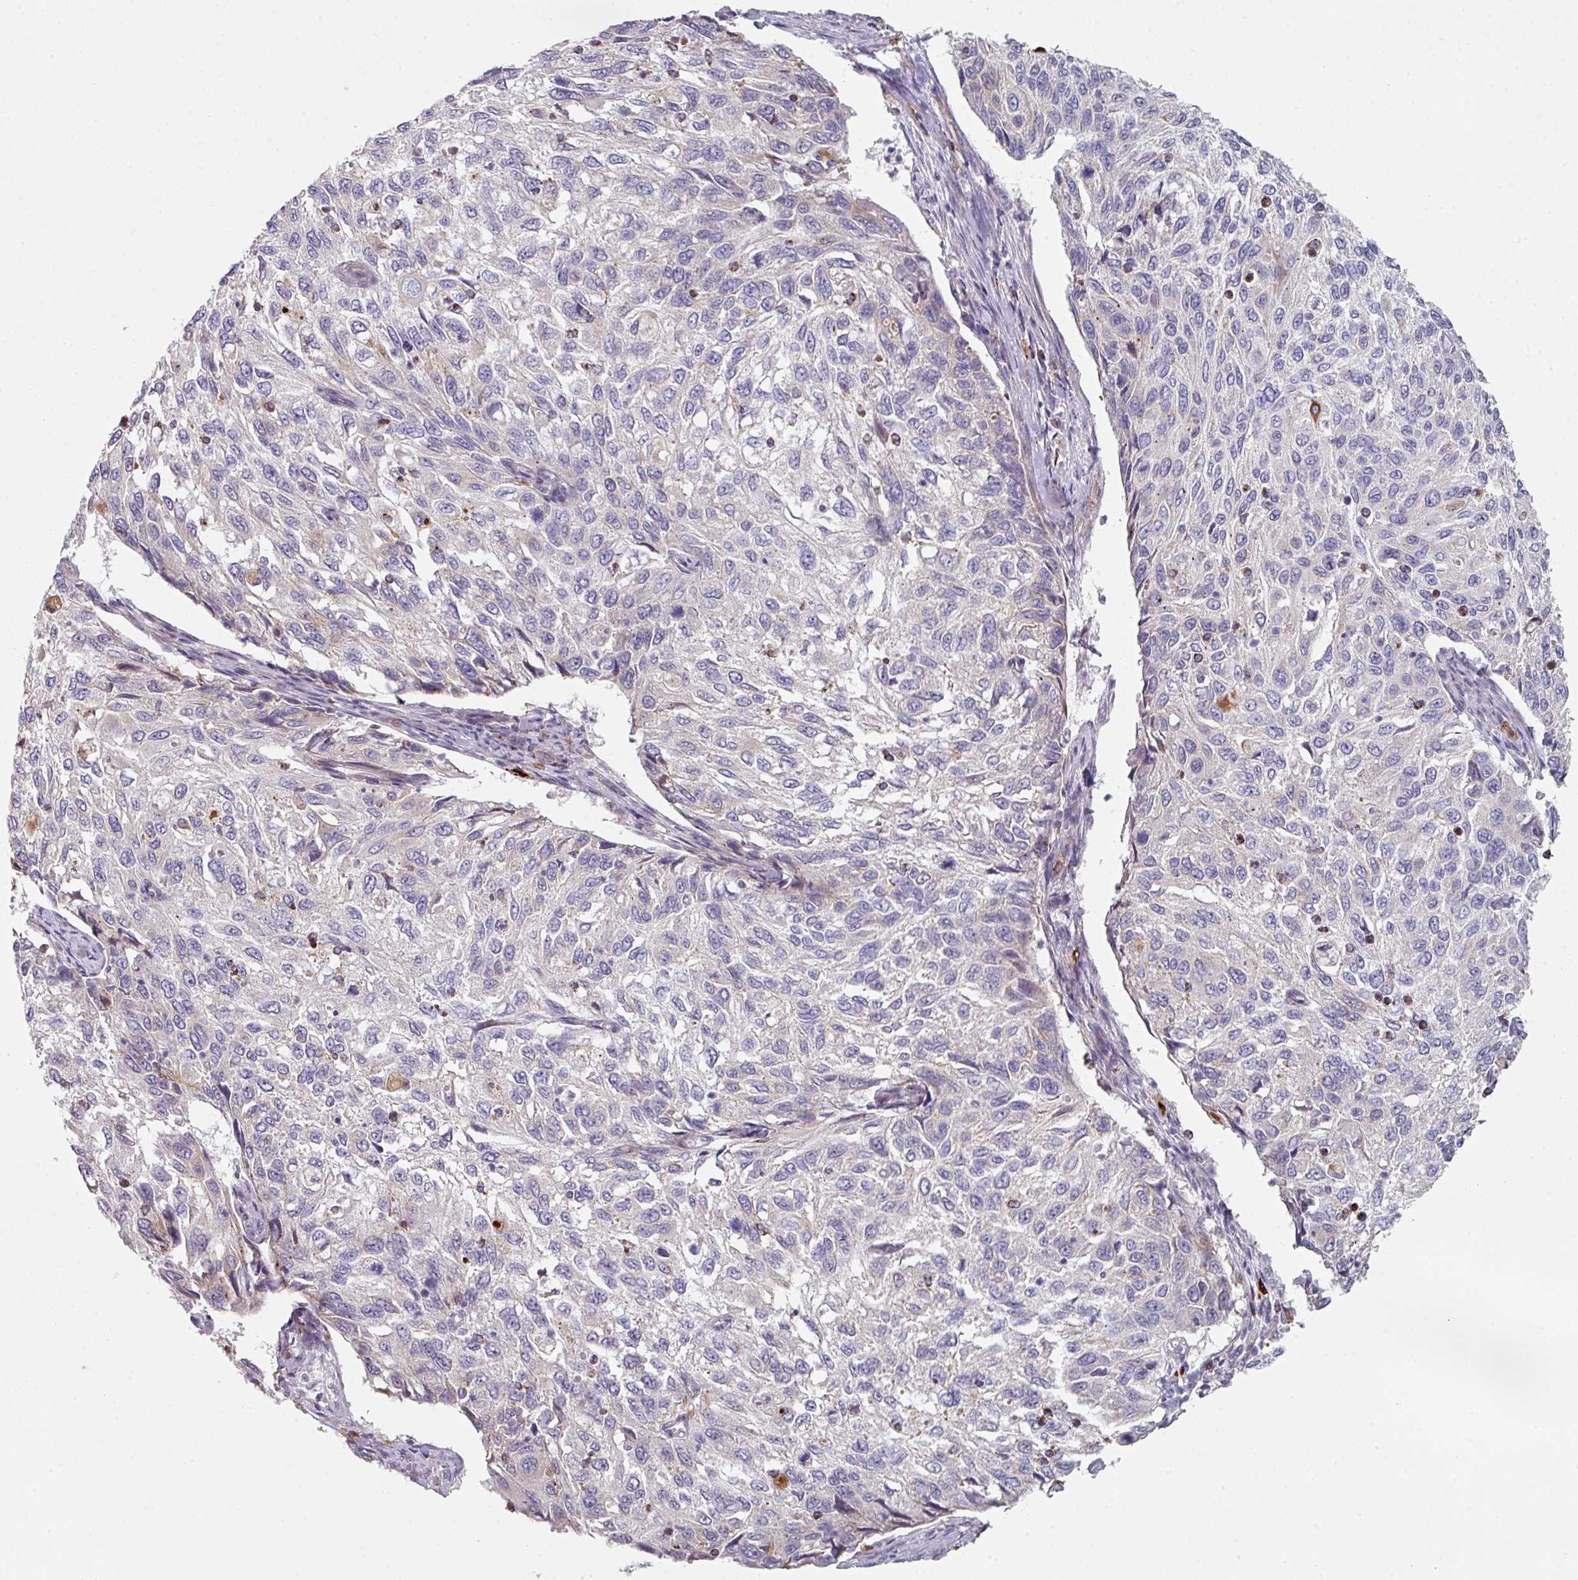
{"staining": {"intensity": "negative", "quantity": "none", "location": "none"}, "tissue": "cervical cancer", "cell_type": "Tumor cells", "image_type": "cancer", "snomed": [{"axis": "morphology", "description": "Squamous cell carcinoma, NOS"}, {"axis": "topography", "description": "Cervix"}], "caption": "A histopathology image of human cervical cancer is negative for staining in tumor cells. (DAB IHC, high magnification).", "gene": "WSB2", "patient": {"sex": "female", "age": 70}}